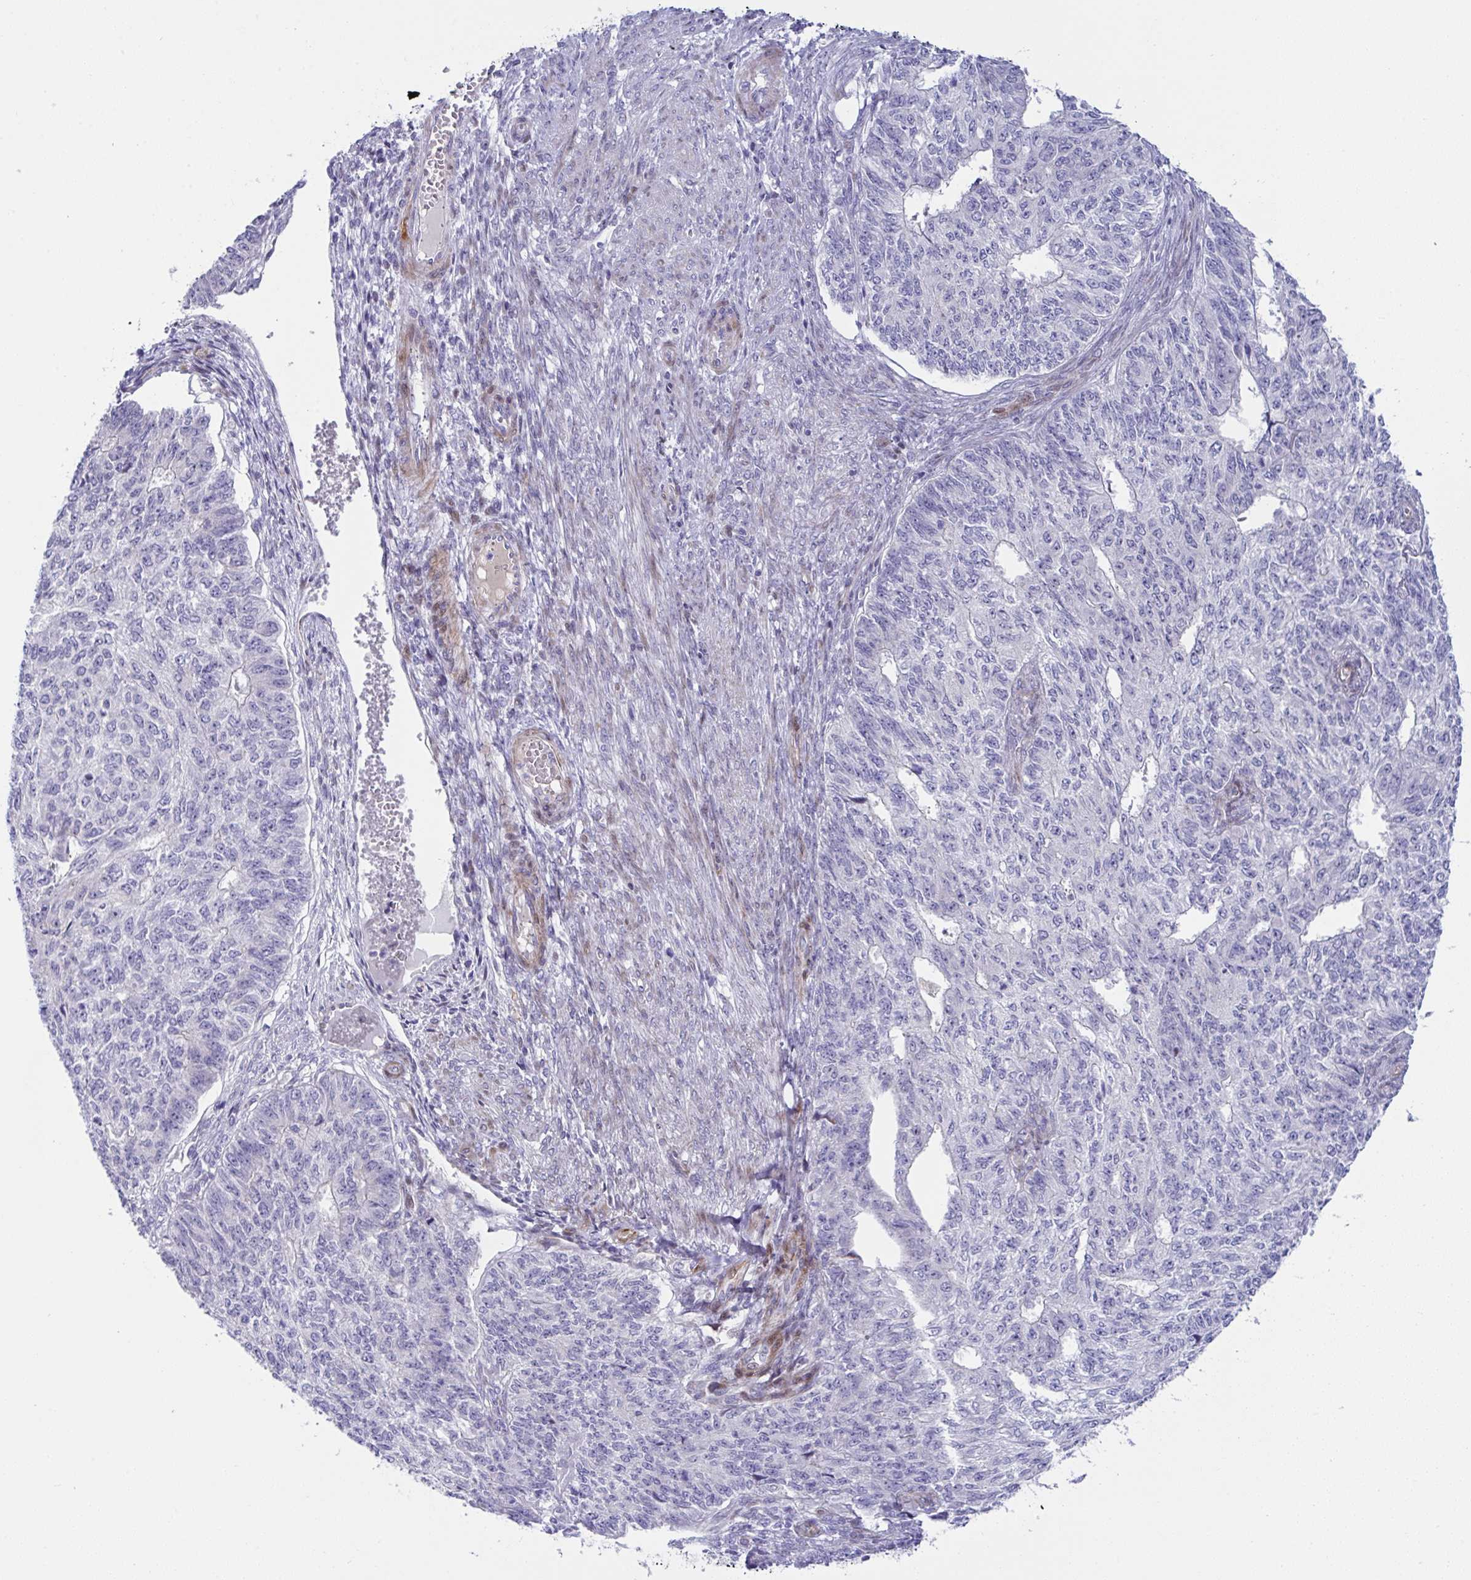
{"staining": {"intensity": "negative", "quantity": "none", "location": "none"}, "tissue": "endometrial cancer", "cell_type": "Tumor cells", "image_type": "cancer", "snomed": [{"axis": "morphology", "description": "Adenocarcinoma, NOS"}, {"axis": "topography", "description": "Endometrium"}], "caption": "This is an immunohistochemistry photomicrograph of human endometrial adenocarcinoma. There is no positivity in tumor cells.", "gene": "ZNF713", "patient": {"sex": "female", "age": 32}}